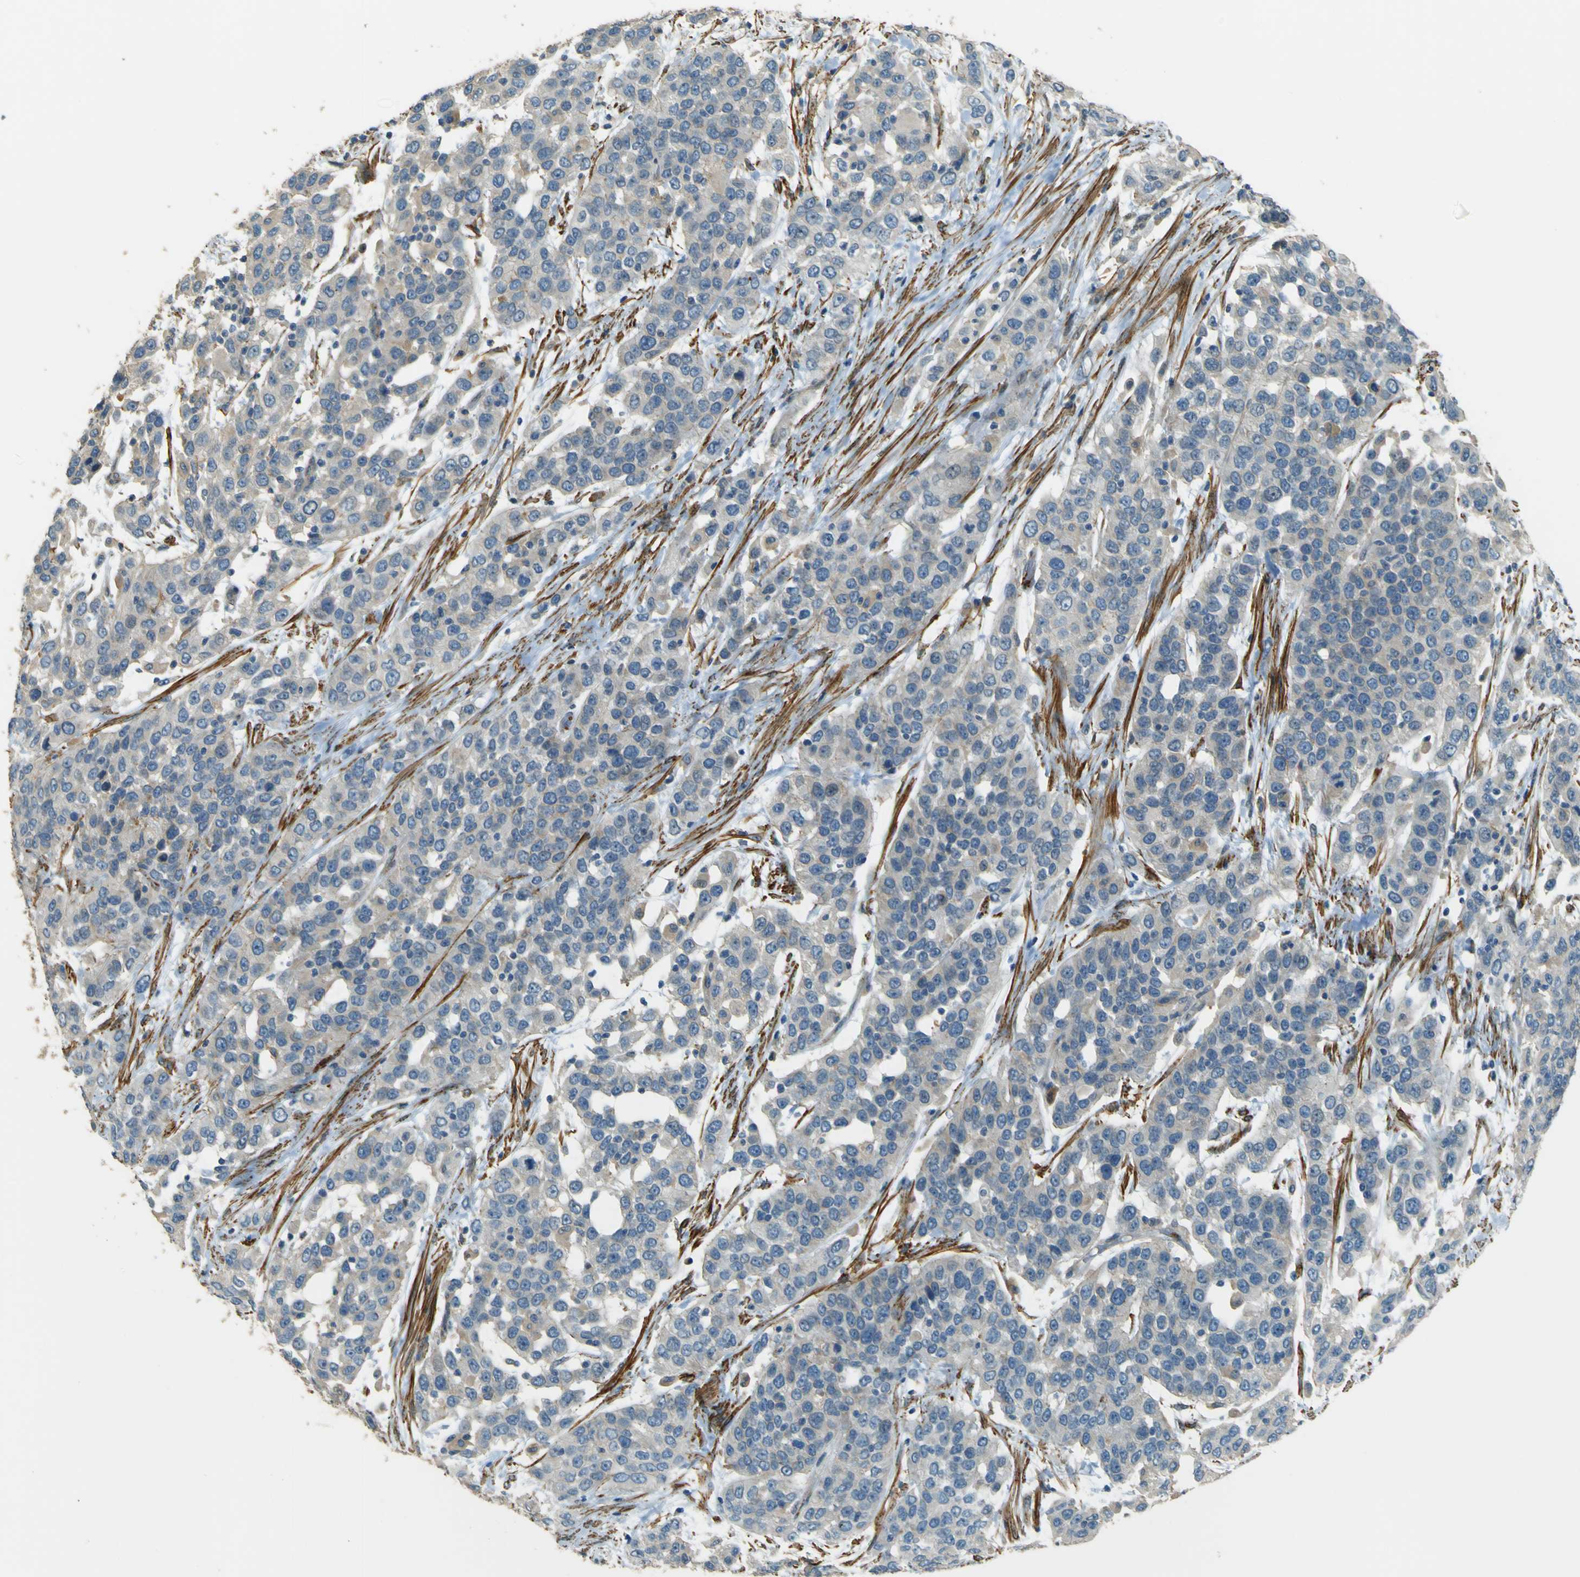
{"staining": {"intensity": "negative", "quantity": "none", "location": "none"}, "tissue": "urothelial cancer", "cell_type": "Tumor cells", "image_type": "cancer", "snomed": [{"axis": "morphology", "description": "Urothelial carcinoma, High grade"}, {"axis": "topography", "description": "Urinary bladder"}], "caption": "This is an immunohistochemistry (IHC) histopathology image of urothelial carcinoma (high-grade). There is no positivity in tumor cells.", "gene": "NEXN", "patient": {"sex": "female", "age": 80}}